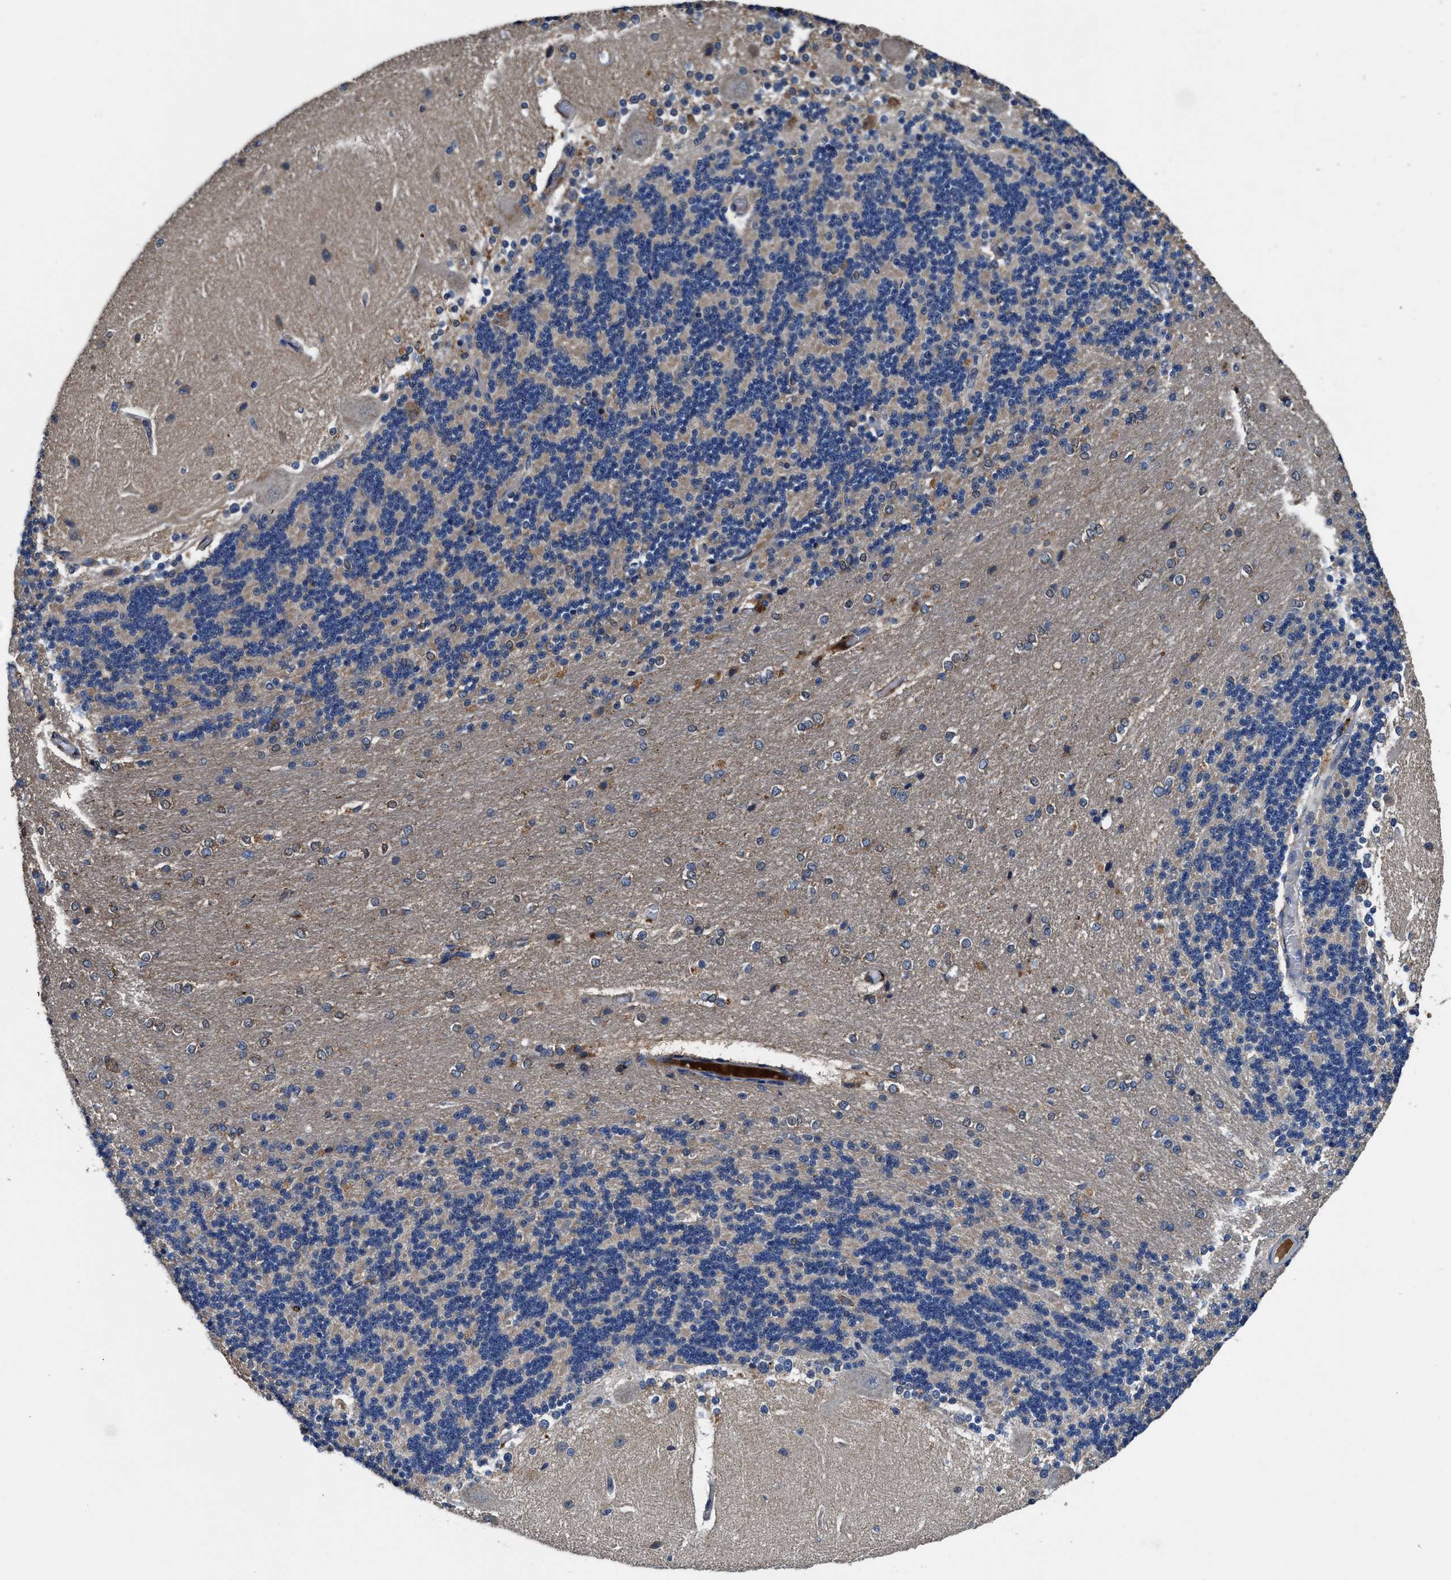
{"staining": {"intensity": "weak", "quantity": "<25%", "location": "cytoplasmic/membranous"}, "tissue": "cerebellum", "cell_type": "Cells in granular layer", "image_type": "normal", "snomed": [{"axis": "morphology", "description": "Normal tissue, NOS"}, {"axis": "topography", "description": "Cerebellum"}], "caption": "This is an immunohistochemistry (IHC) micrograph of normal human cerebellum. There is no expression in cells in granular layer.", "gene": "IDNK", "patient": {"sex": "female", "age": 54}}